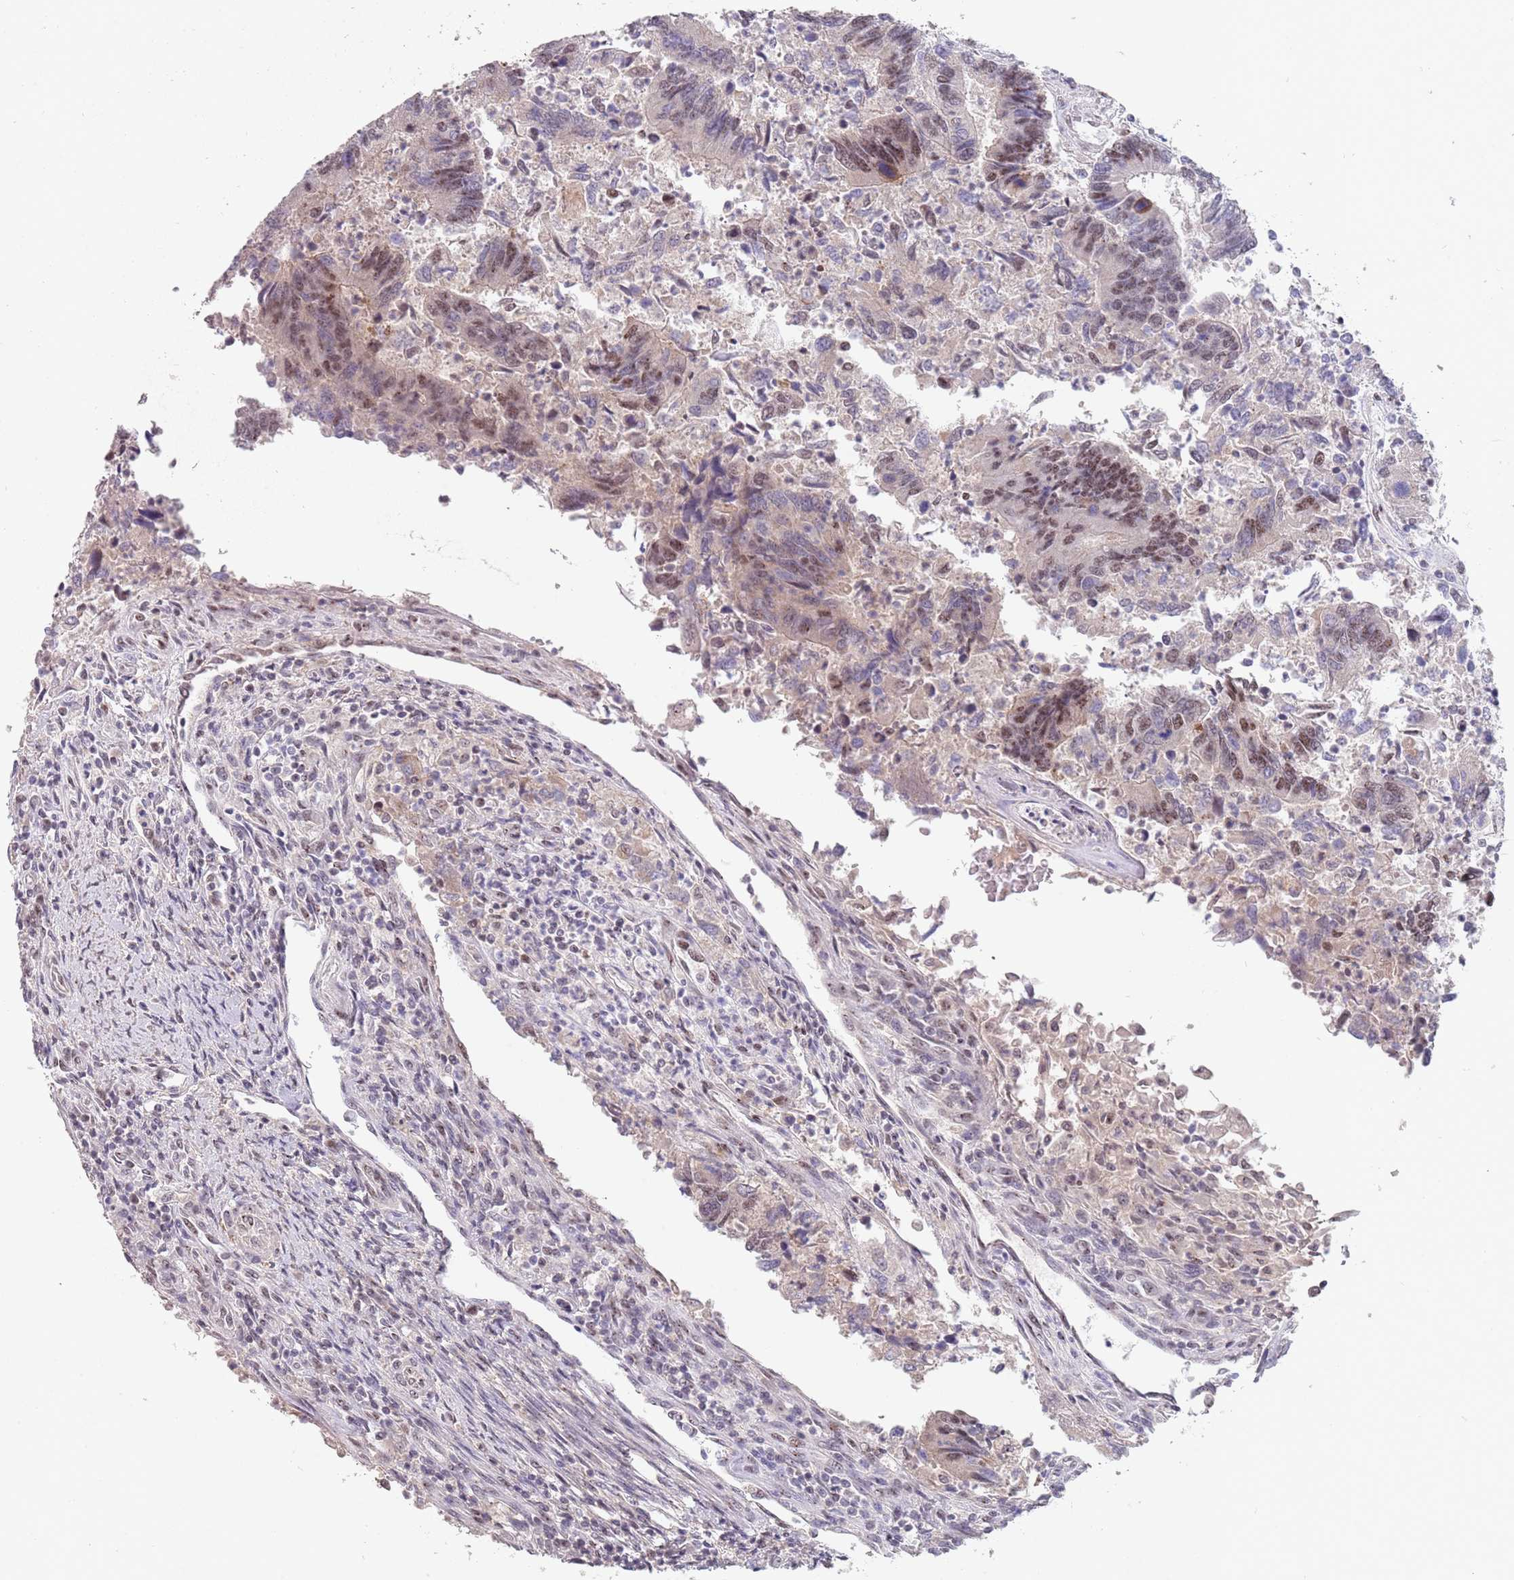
{"staining": {"intensity": "moderate", "quantity": ">75%", "location": "nuclear"}, "tissue": "colorectal cancer", "cell_type": "Tumor cells", "image_type": "cancer", "snomed": [{"axis": "morphology", "description": "Adenocarcinoma, NOS"}, {"axis": "topography", "description": "Colon"}], "caption": "Immunohistochemical staining of human colorectal cancer shows moderate nuclear protein positivity in approximately >75% of tumor cells. (DAB = brown stain, brightfield microscopy at high magnification).", "gene": "CIZ1", "patient": {"sex": "female", "age": 67}}